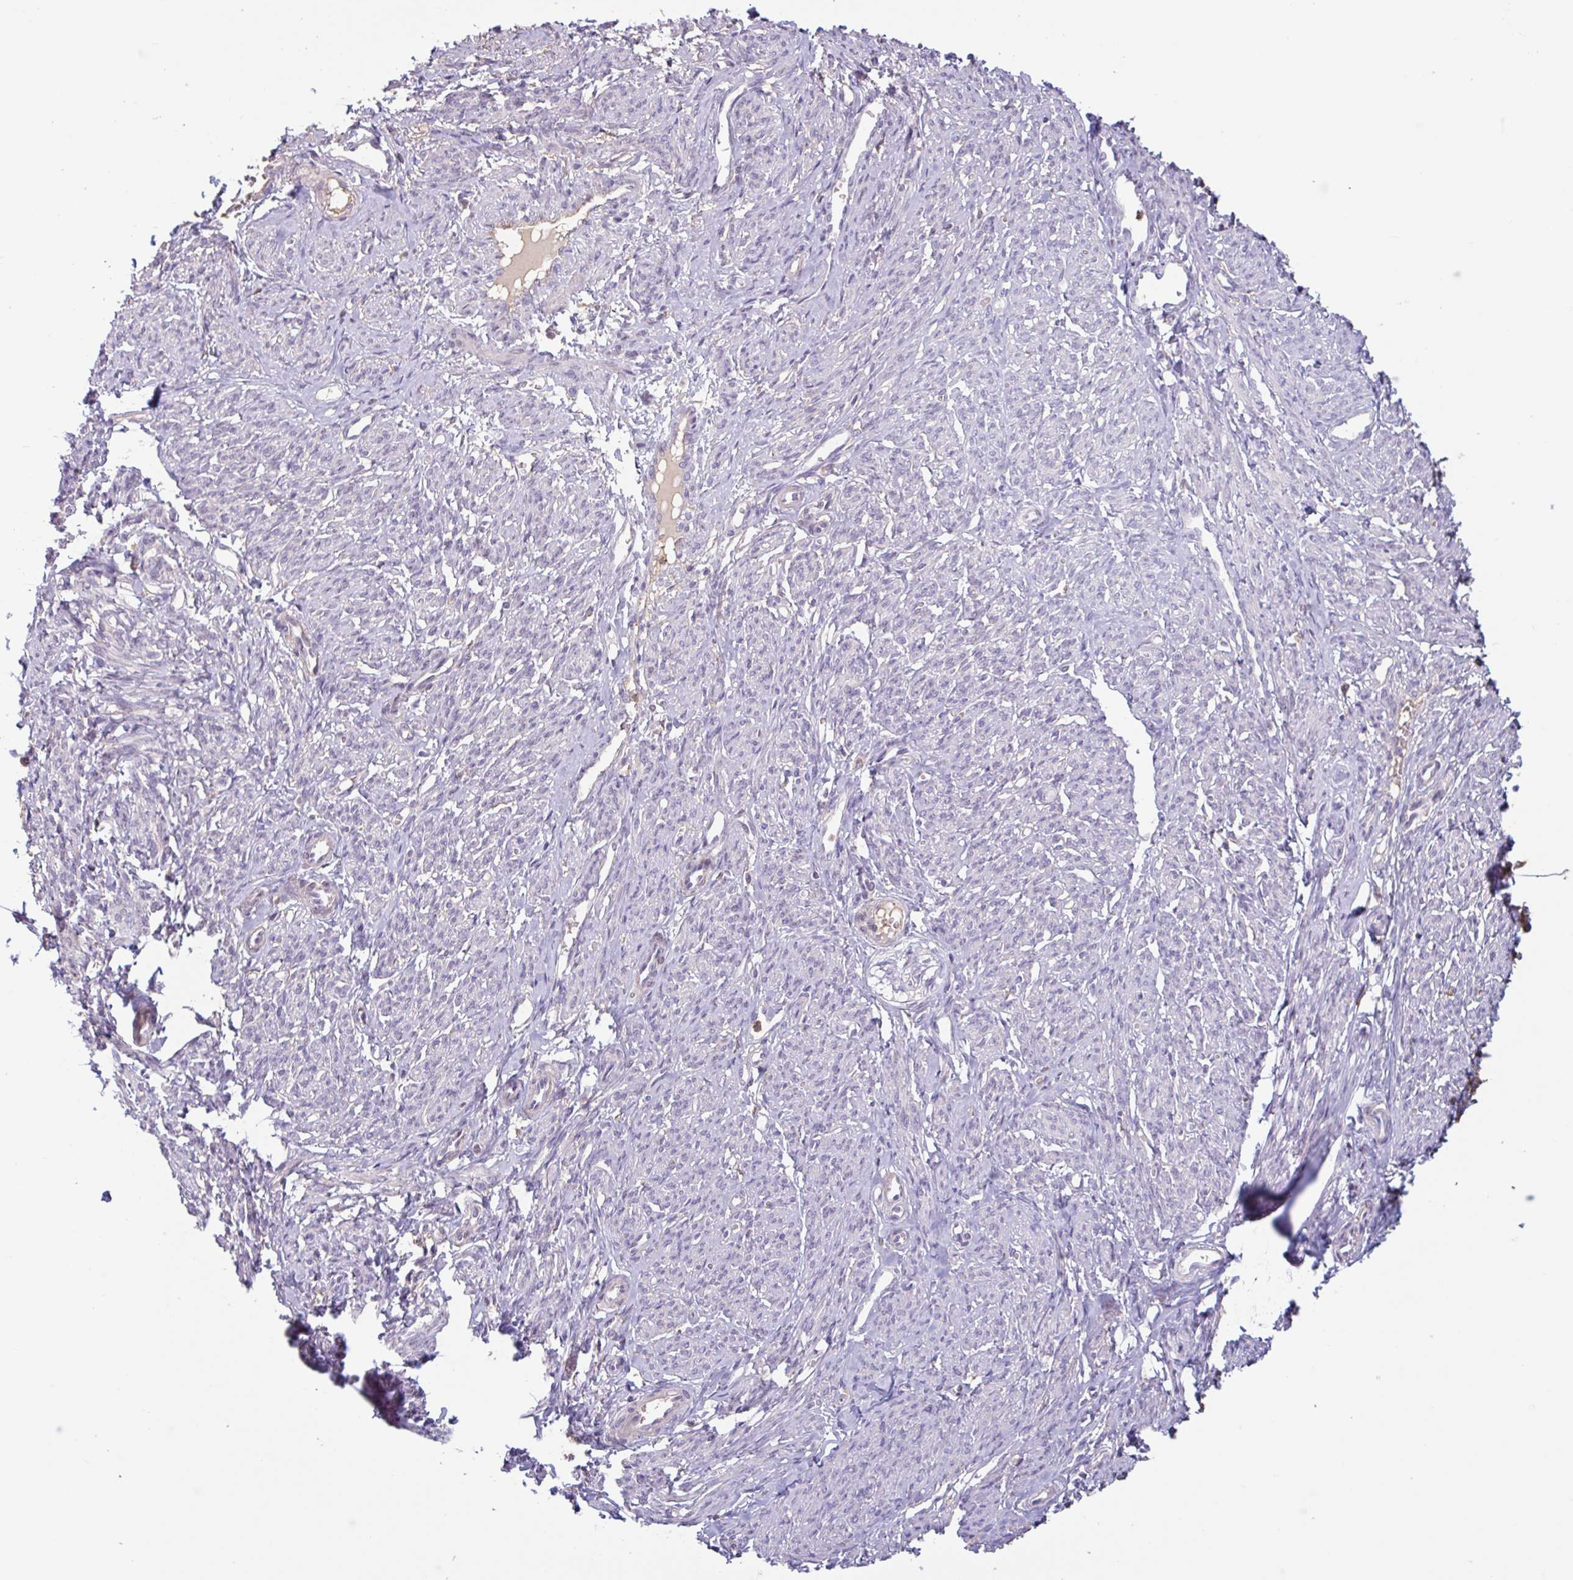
{"staining": {"intensity": "negative", "quantity": "none", "location": "none"}, "tissue": "smooth muscle", "cell_type": "Smooth muscle cells", "image_type": "normal", "snomed": [{"axis": "morphology", "description": "Normal tissue, NOS"}, {"axis": "topography", "description": "Smooth muscle"}], "caption": "This is an IHC photomicrograph of unremarkable smooth muscle. There is no staining in smooth muscle cells.", "gene": "TAF1D", "patient": {"sex": "female", "age": 65}}